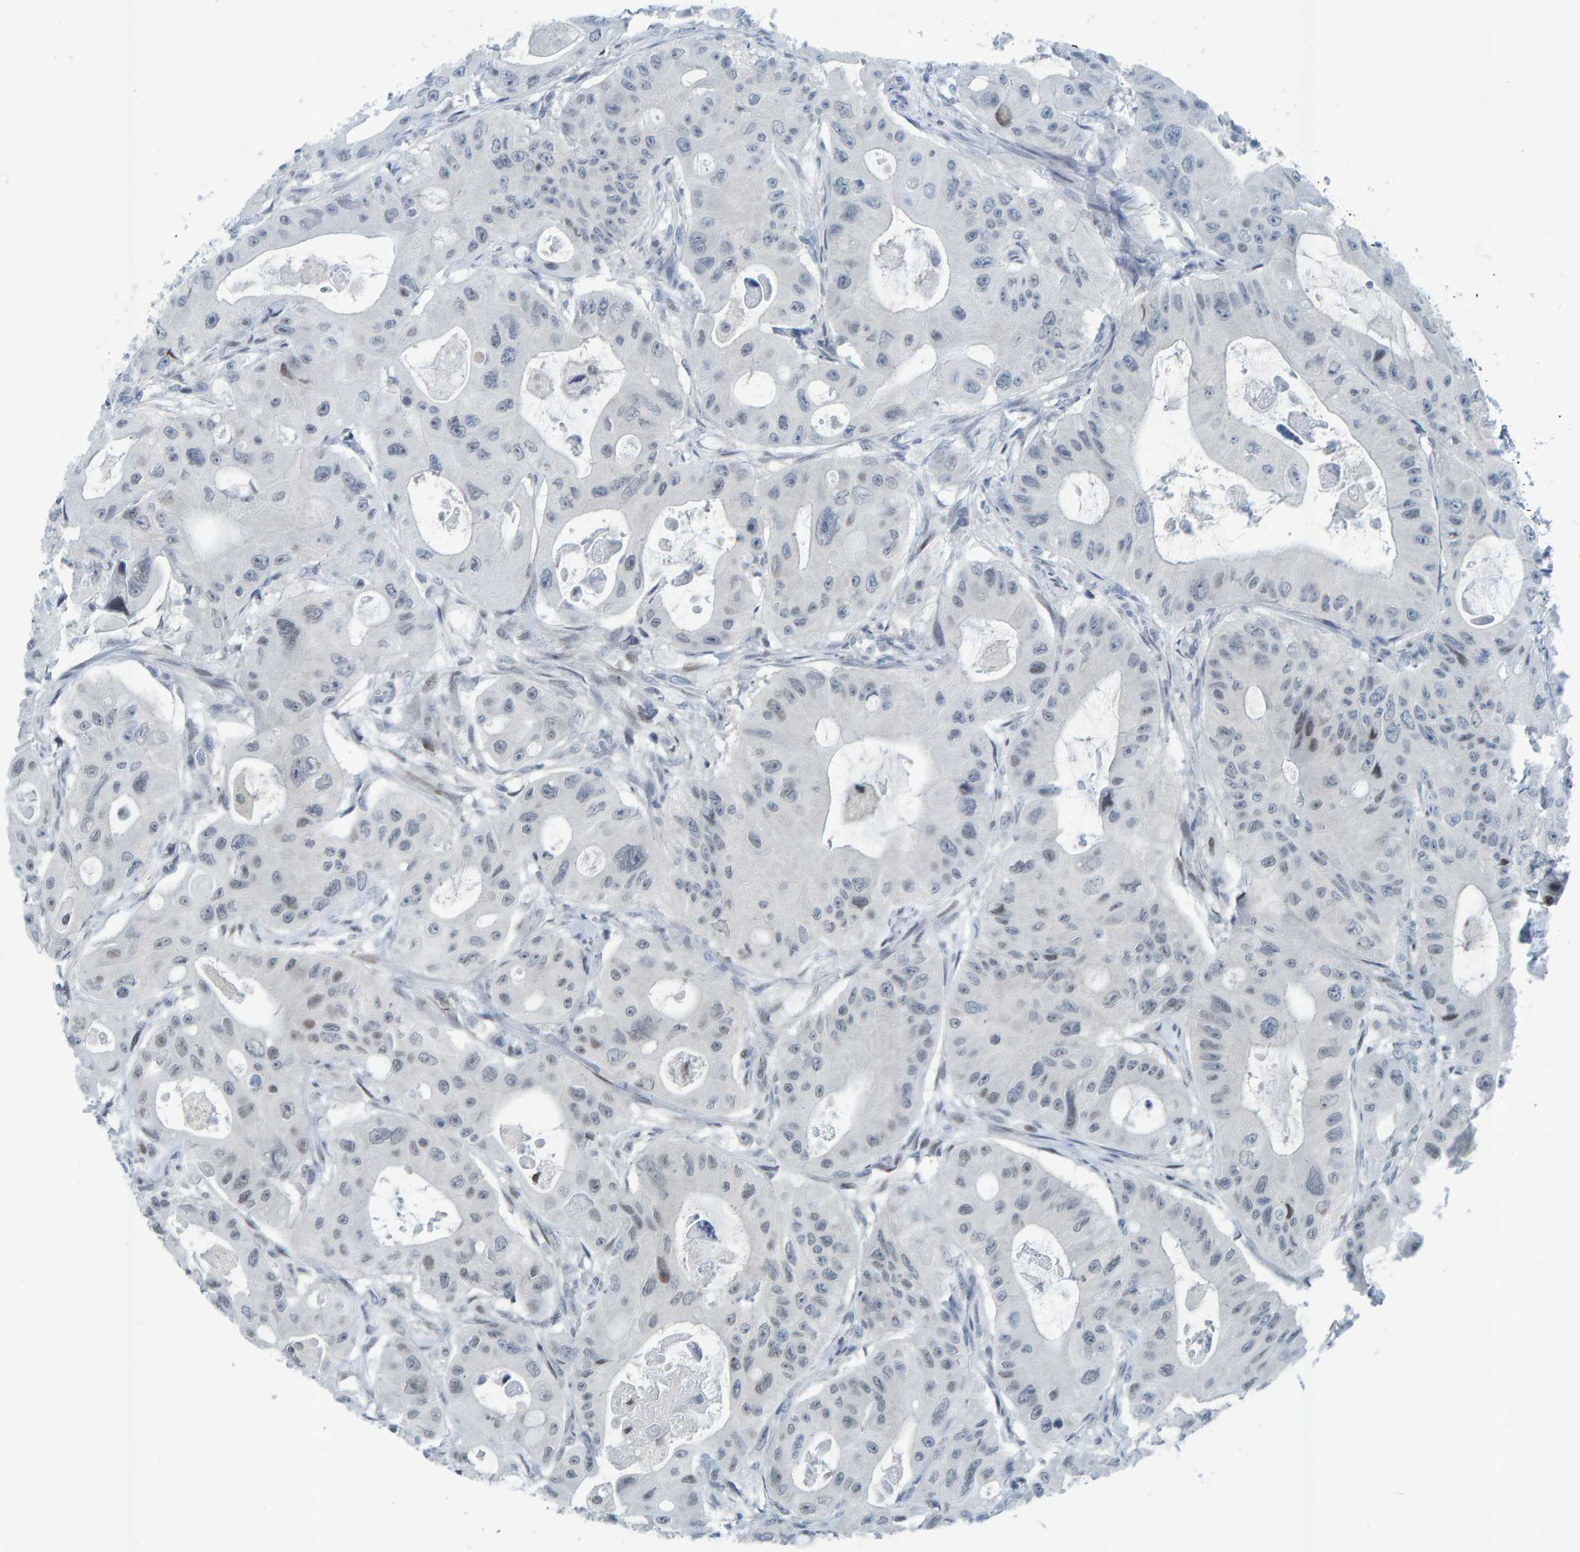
{"staining": {"intensity": "negative", "quantity": "none", "location": "none"}, "tissue": "colorectal cancer", "cell_type": "Tumor cells", "image_type": "cancer", "snomed": [{"axis": "morphology", "description": "Adenocarcinoma, NOS"}, {"axis": "topography", "description": "Colon"}], "caption": "High magnification brightfield microscopy of colorectal cancer stained with DAB (brown) and counterstained with hematoxylin (blue): tumor cells show no significant positivity.", "gene": "CNP", "patient": {"sex": "female", "age": 46}}